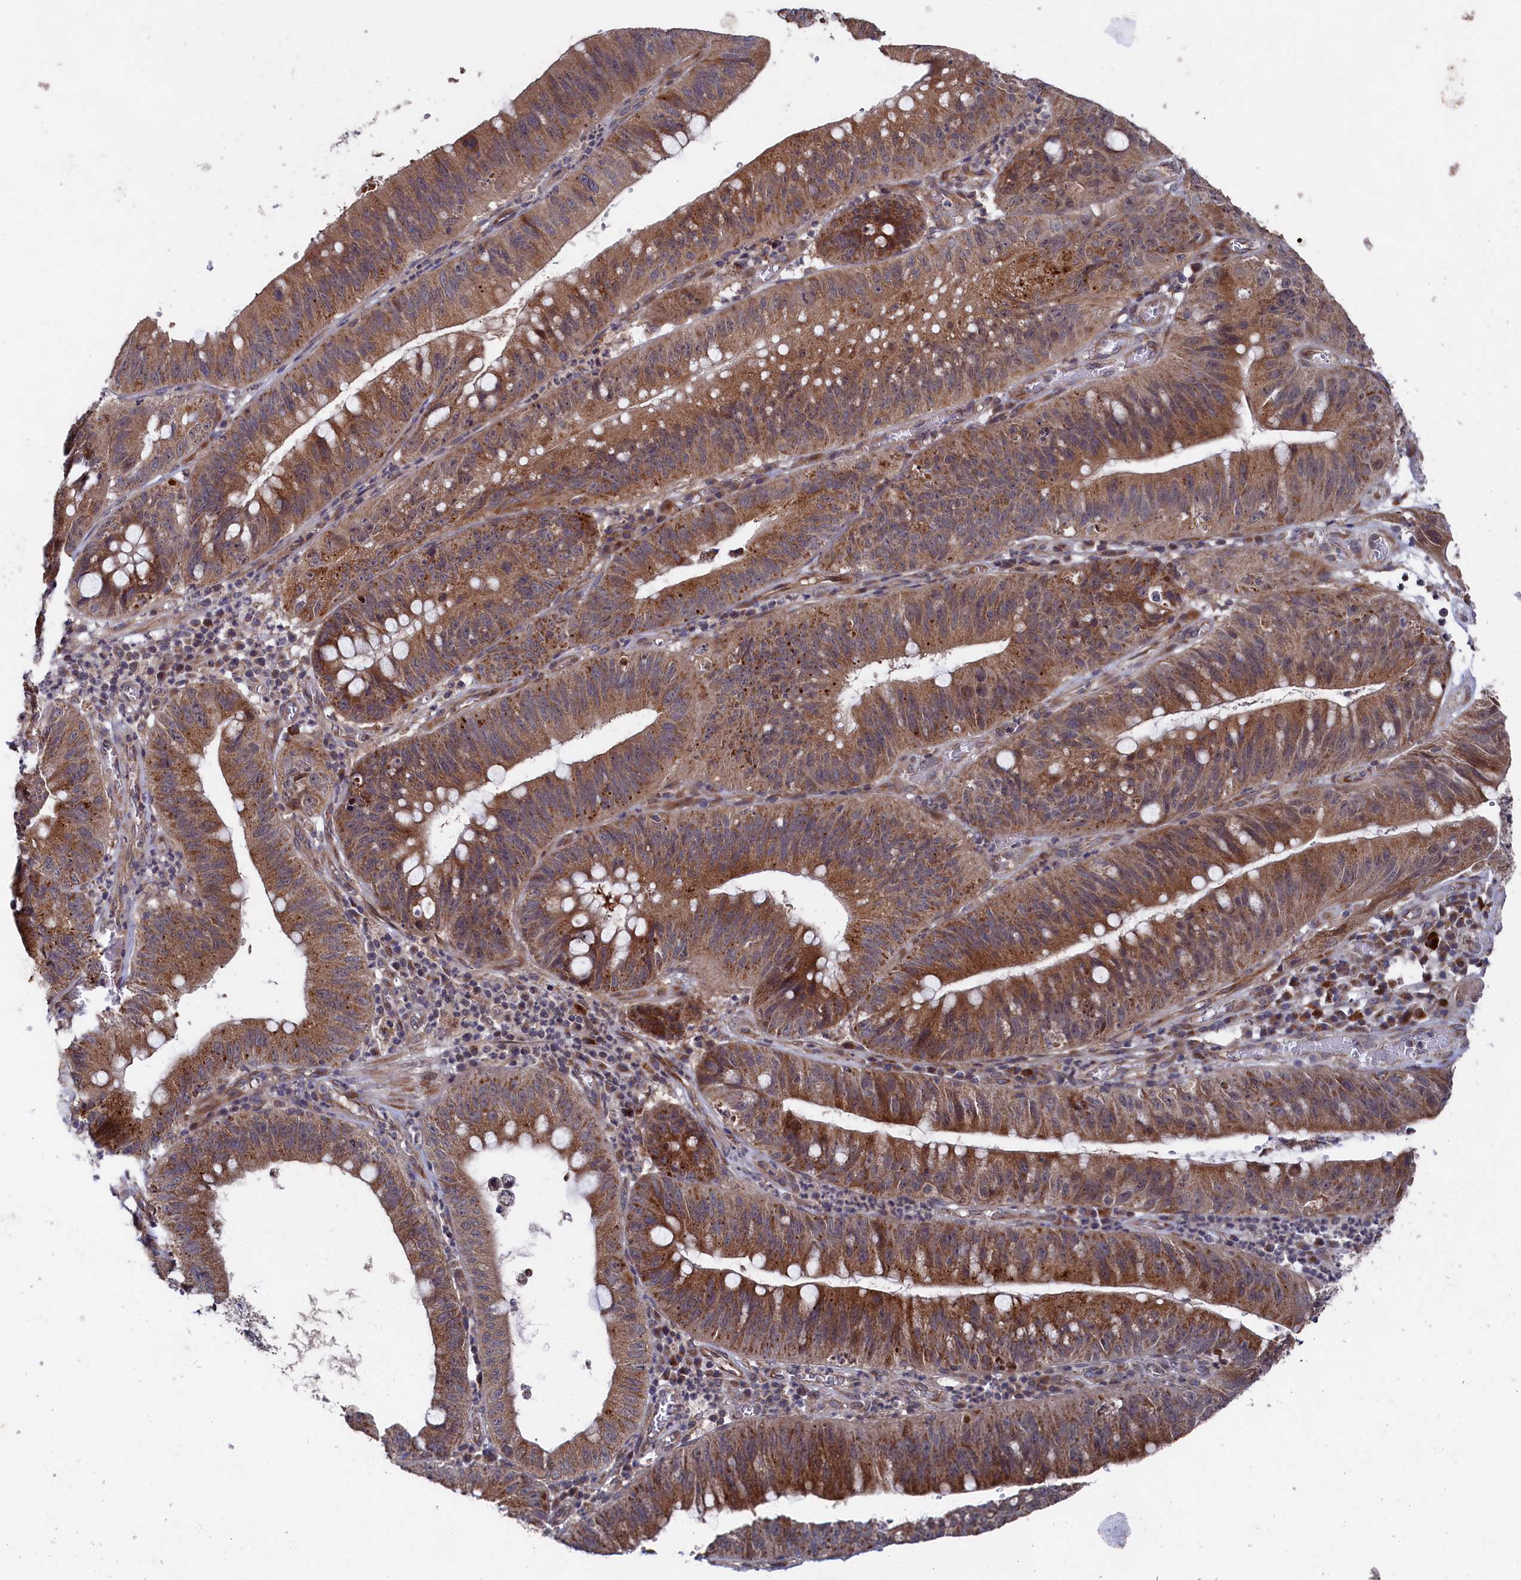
{"staining": {"intensity": "moderate", "quantity": ">75%", "location": "cytoplasmic/membranous"}, "tissue": "stomach cancer", "cell_type": "Tumor cells", "image_type": "cancer", "snomed": [{"axis": "morphology", "description": "Adenocarcinoma, NOS"}, {"axis": "topography", "description": "Stomach"}], "caption": "This micrograph demonstrates immunohistochemistry staining of stomach adenocarcinoma, with medium moderate cytoplasmic/membranous positivity in approximately >75% of tumor cells.", "gene": "SUPV3L1", "patient": {"sex": "male", "age": 59}}